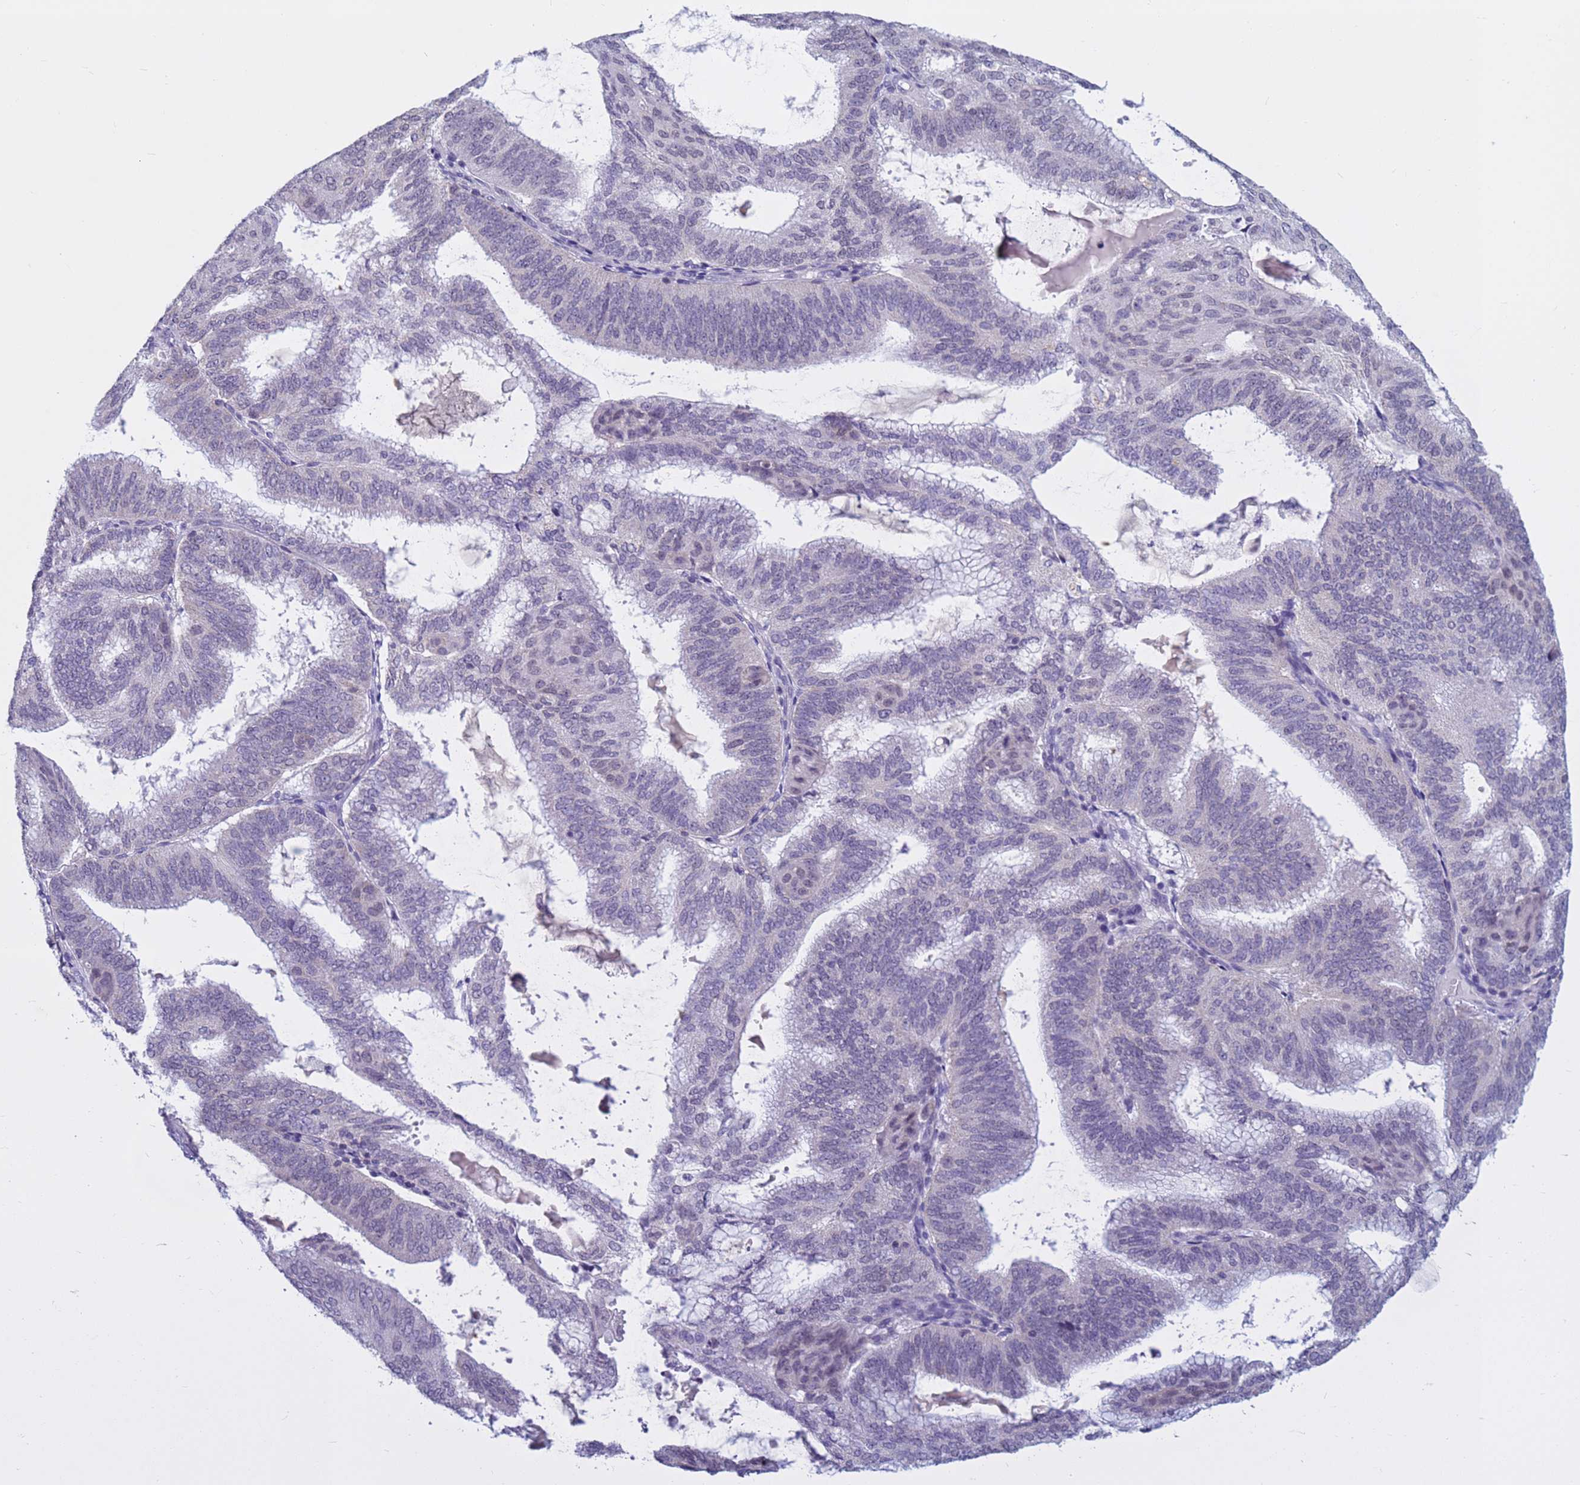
{"staining": {"intensity": "negative", "quantity": "none", "location": "none"}, "tissue": "endometrial cancer", "cell_type": "Tumor cells", "image_type": "cancer", "snomed": [{"axis": "morphology", "description": "Adenocarcinoma, NOS"}, {"axis": "topography", "description": "Endometrium"}], "caption": "A high-resolution photomicrograph shows immunohistochemistry (IHC) staining of endometrial adenocarcinoma, which reveals no significant positivity in tumor cells.", "gene": "CDK2AP2", "patient": {"sex": "female", "age": 49}}